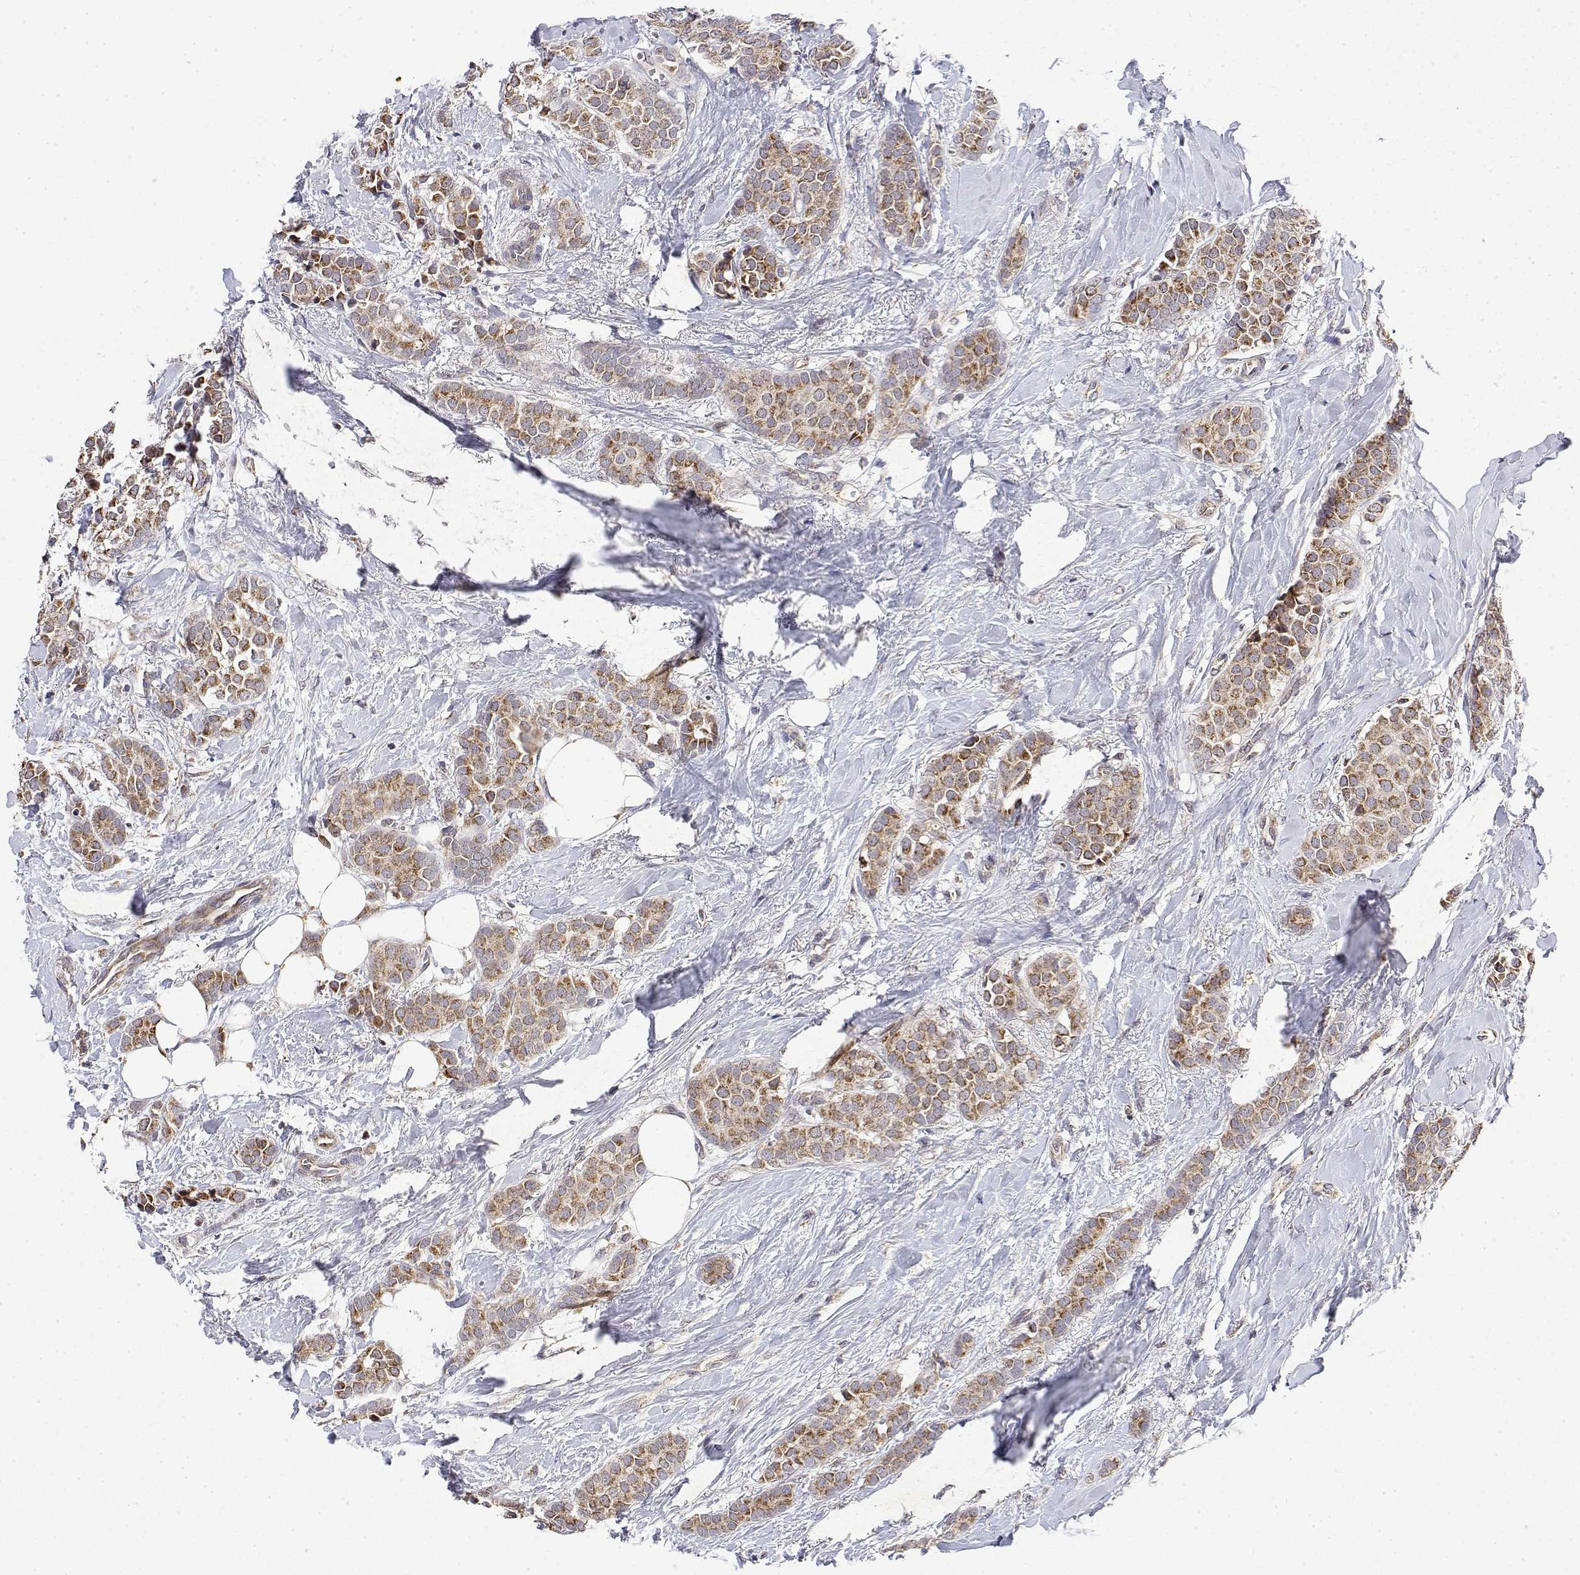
{"staining": {"intensity": "moderate", "quantity": ">75%", "location": "cytoplasmic/membranous"}, "tissue": "breast cancer", "cell_type": "Tumor cells", "image_type": "cancer", "snomed": [{"axis": "morphology", "description": "Duct carcinoma"}, {"axis": "topography", "description": "Breast"}], "caption": "Brown immunohistochemical staining in breast cancer (invasive ductal carcinoma) reveals moderate cytoplasmic/membranous staining in approximately >75% of tumor cells. Nuclei are stained in blue.", "gene": "GADD45GIP1", "patient": {"sex": "female", "age": 79}}